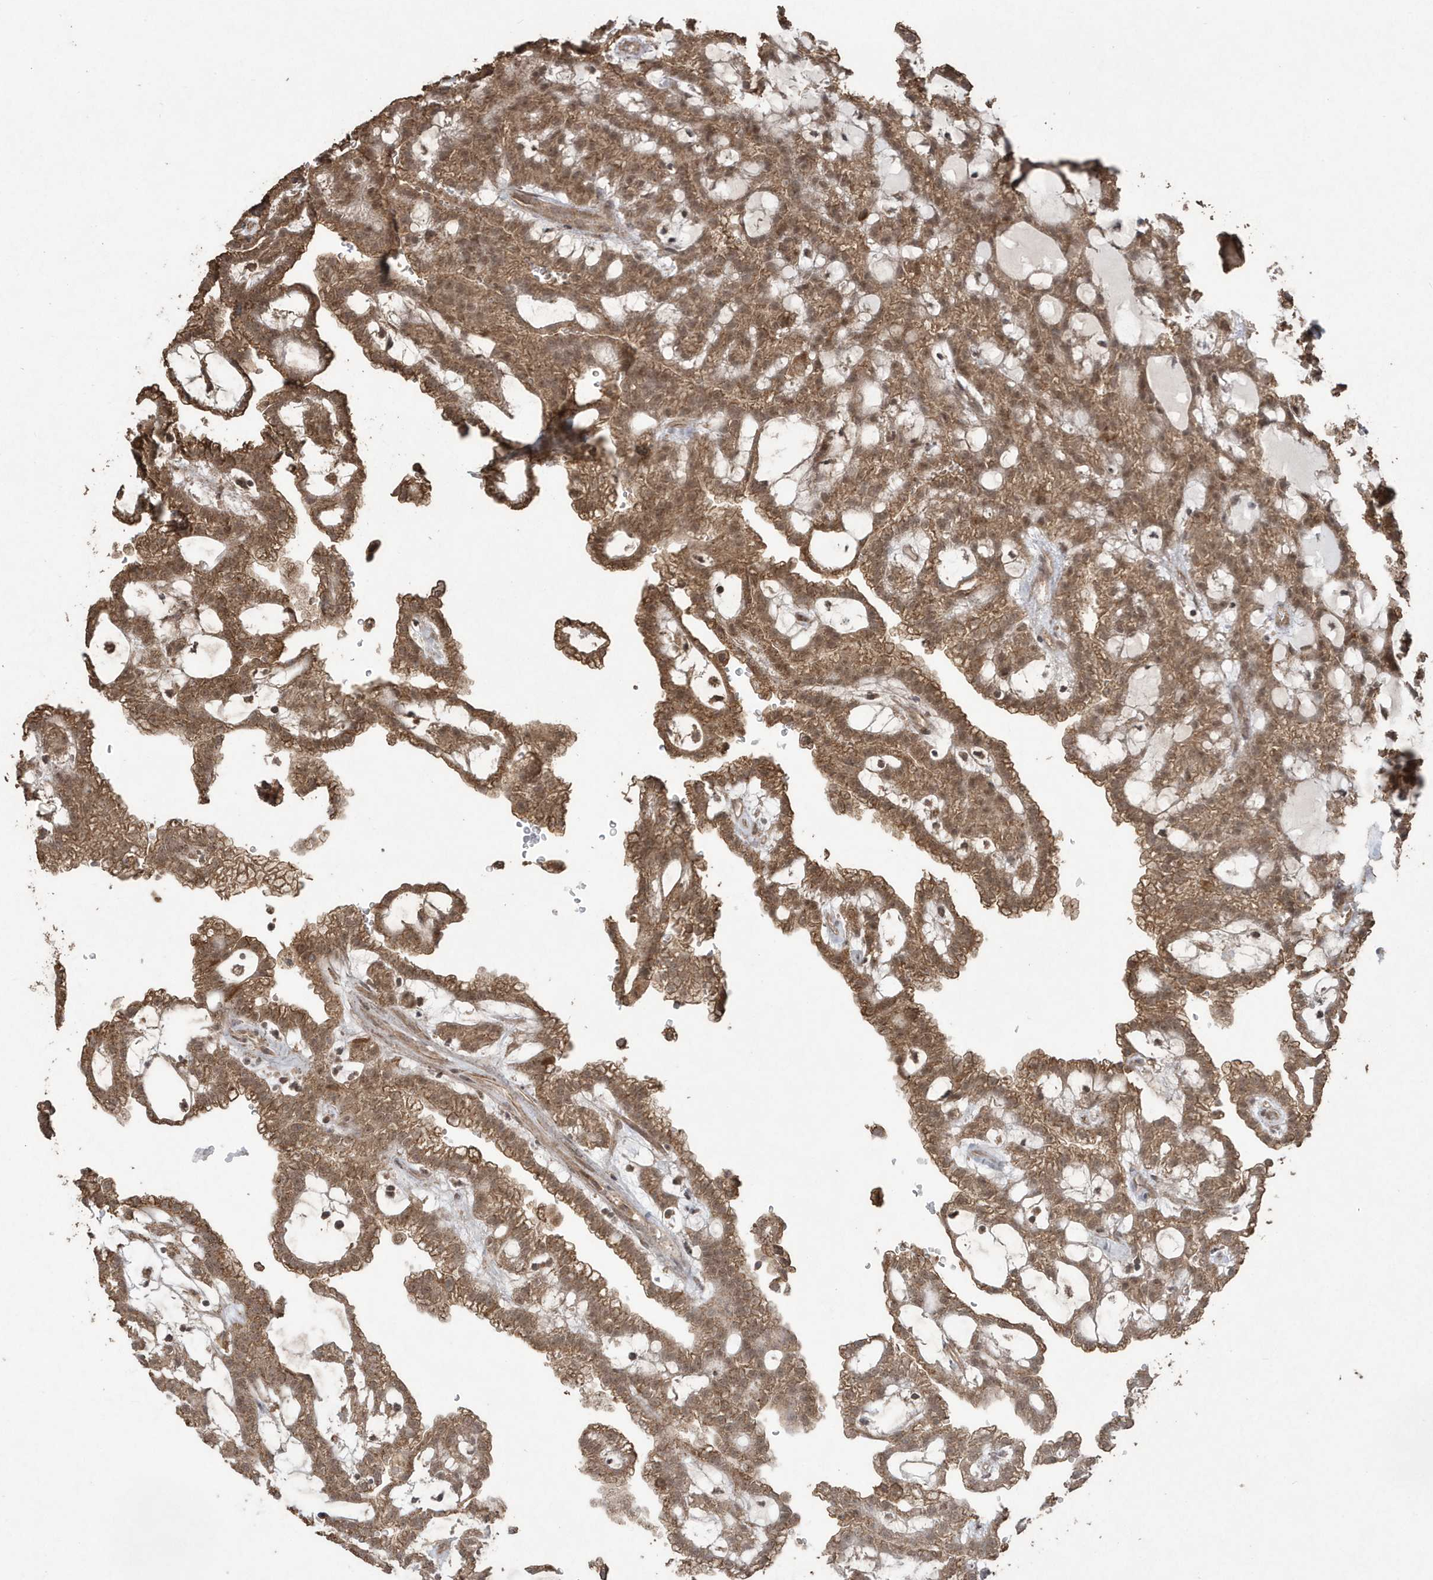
{"staining": {"intensity": "moderate", "quantity": ">75%", "location": "cytoplasmic/membranous,nuclear"}, "tissue": "renal cancer", "cell_type": "Tumor cells", "image_type": "cancer", "snomed": [{"axis": "morphology", "description": "Adenocarcinoma, NOS"}, {"axis": "topography", "description": "Kidney"}], "caption": "Brown immunohistochemical staining in human adenocarcinoma (renal) reveals moderate cytoplasmic/membranous and nuclear positivity in approximately >75% of tumor cells. Nuclei are stained in blue.", "gene": "PAXBP1", "patient": {"sex": "male", "age": 63}}